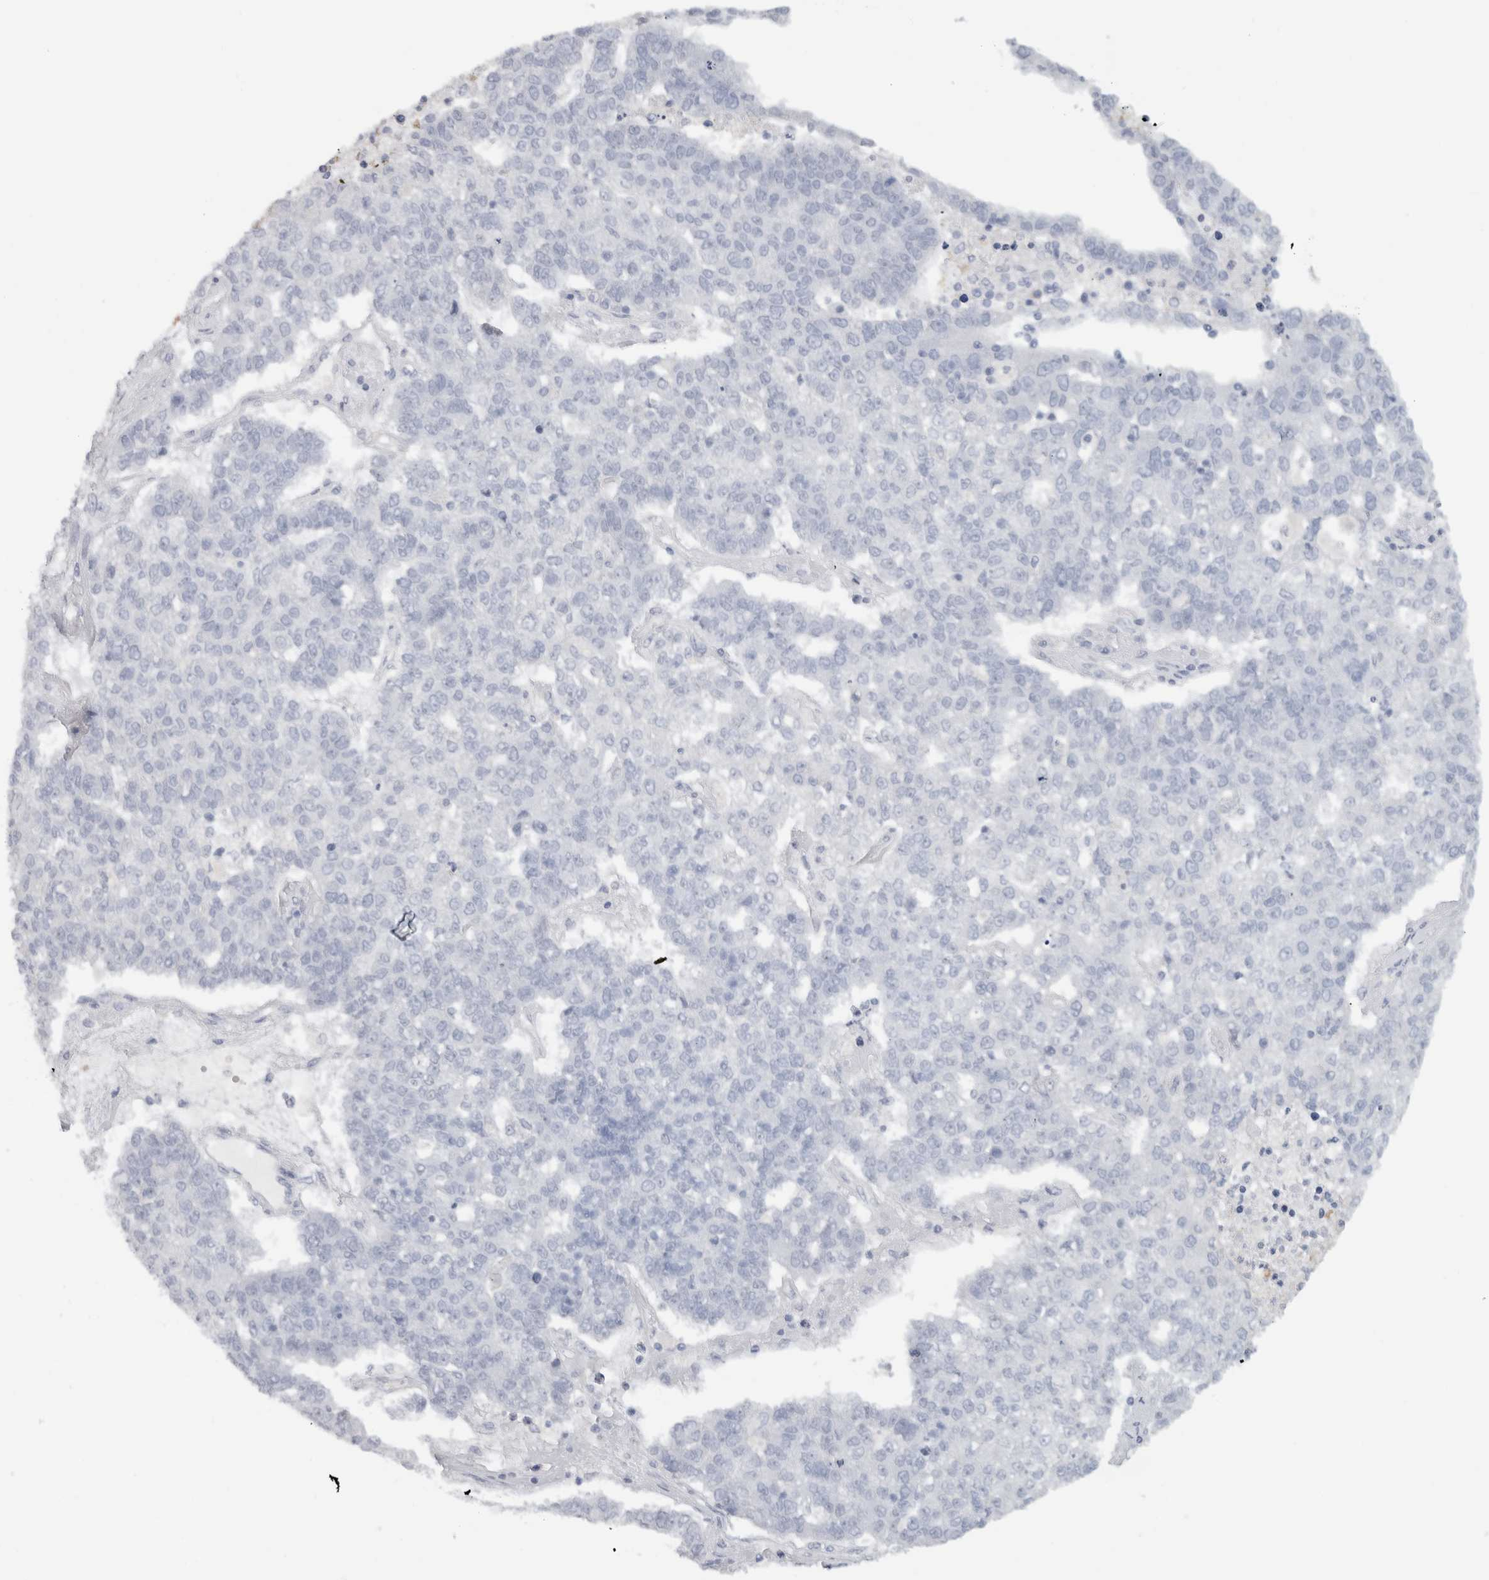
{"staining": {"intensity": "negative", "quantity": "none", "location": "none"}, "tissue": "pancreatic cancer", "cell_type": "Tumor cells", "image_type": "cancer", "snomed": [{"axis": "morphology", "description": "Adenocarcinoma, NOS"}, {"axis": "topography", "description": "Pancreas"}], "caption": "Image shows no protein expression in tumor cells of adenocarcinoma (pancreatic) tissue. Nuclei are stained in blue.", "gene": "FMR1NB", "patient": {"sex": "female", "age": 61}}